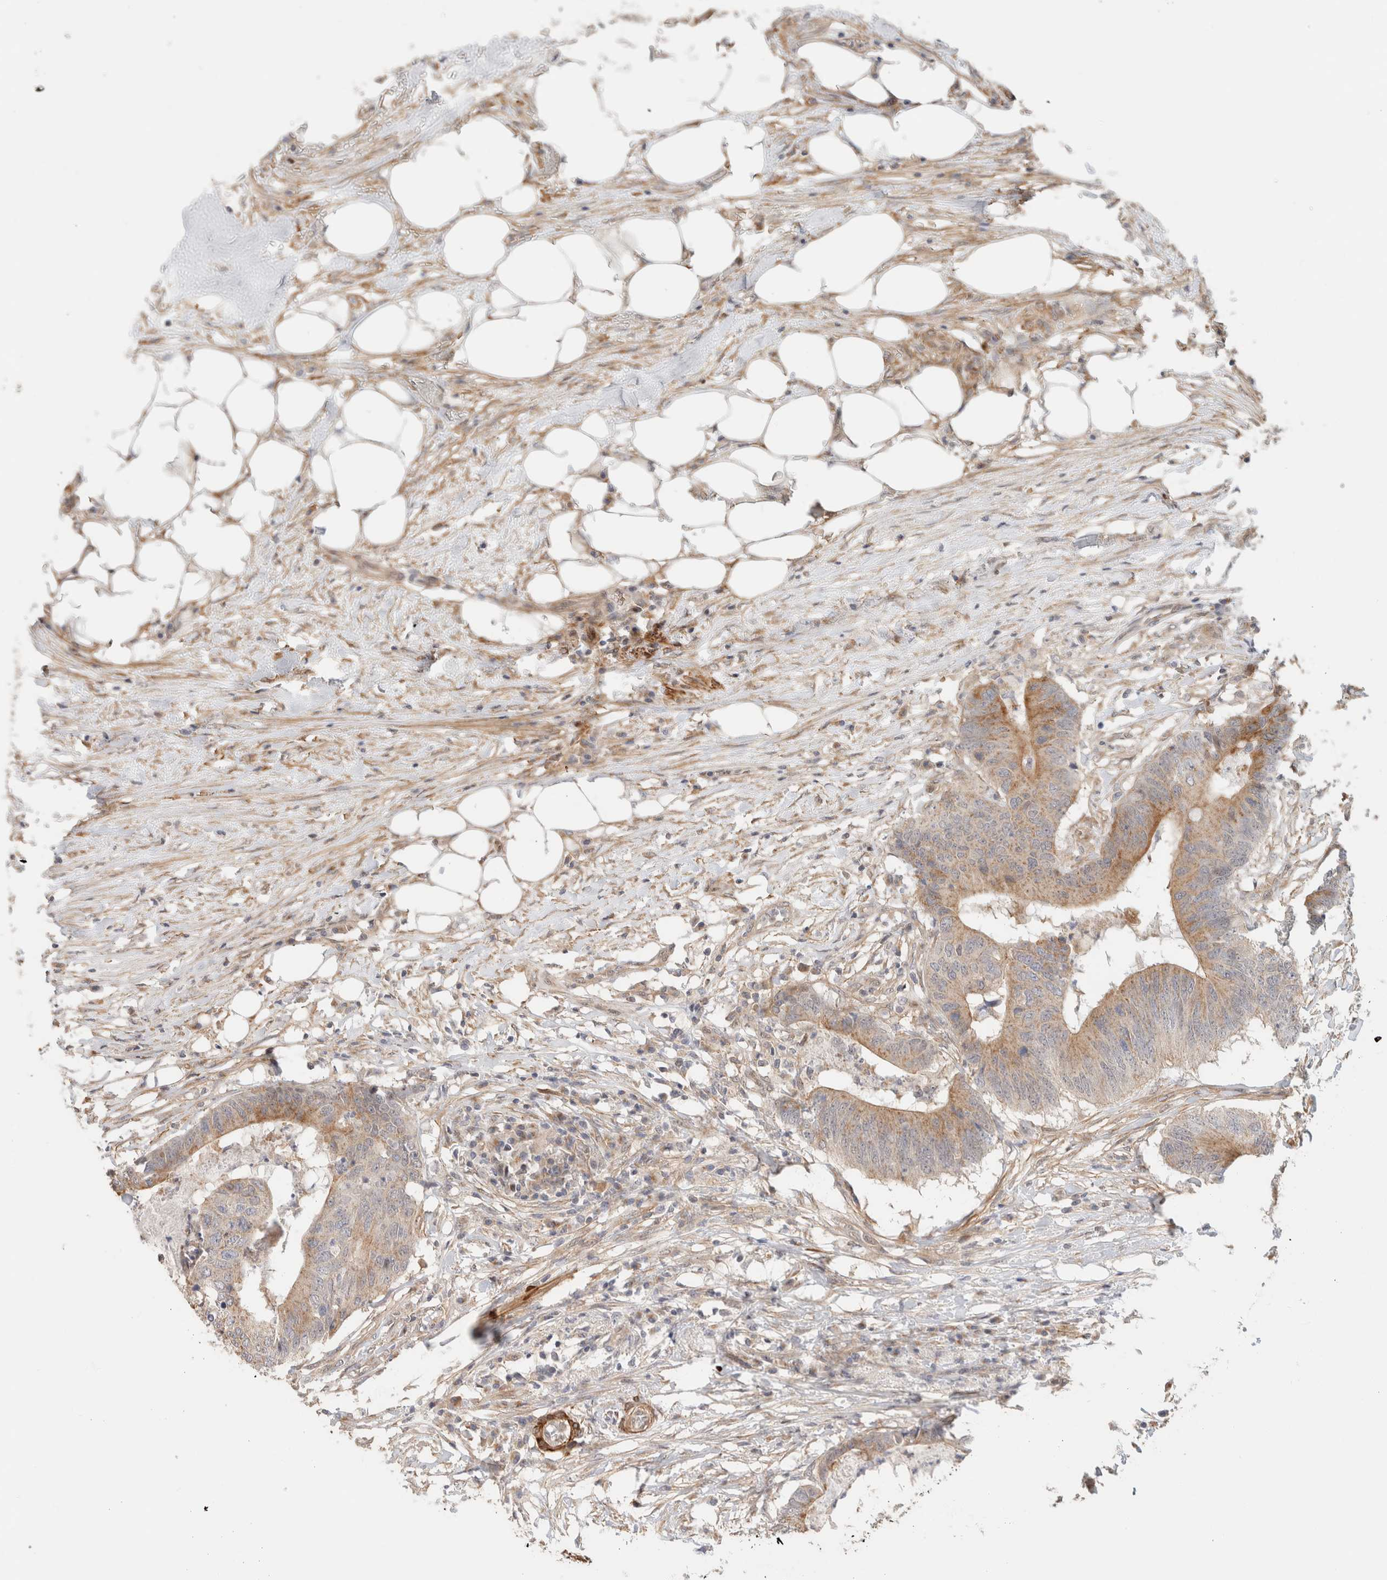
{"staining": {"intensity": "moderate", "quantity": ">75%", "location": "cytoplasmic/membranous"}, "tissue": "colorectal cancer", "cell_type": "Tumor cells", "image_type": "cancer", "snomed": [{"axis": "morphology", "description": "Adenocarcinoma, NOS"}, {"axis": "topography", "description": "Colon"}], "caption": "This micrograph exhibits immunohistochemistry staining of human colorectal cancer, with medium moderate cytoplasmic/membranous positivity in about >75% of tumor cells.", "gene": "ID3", "patient": {"sex": "male", "age": 56}}